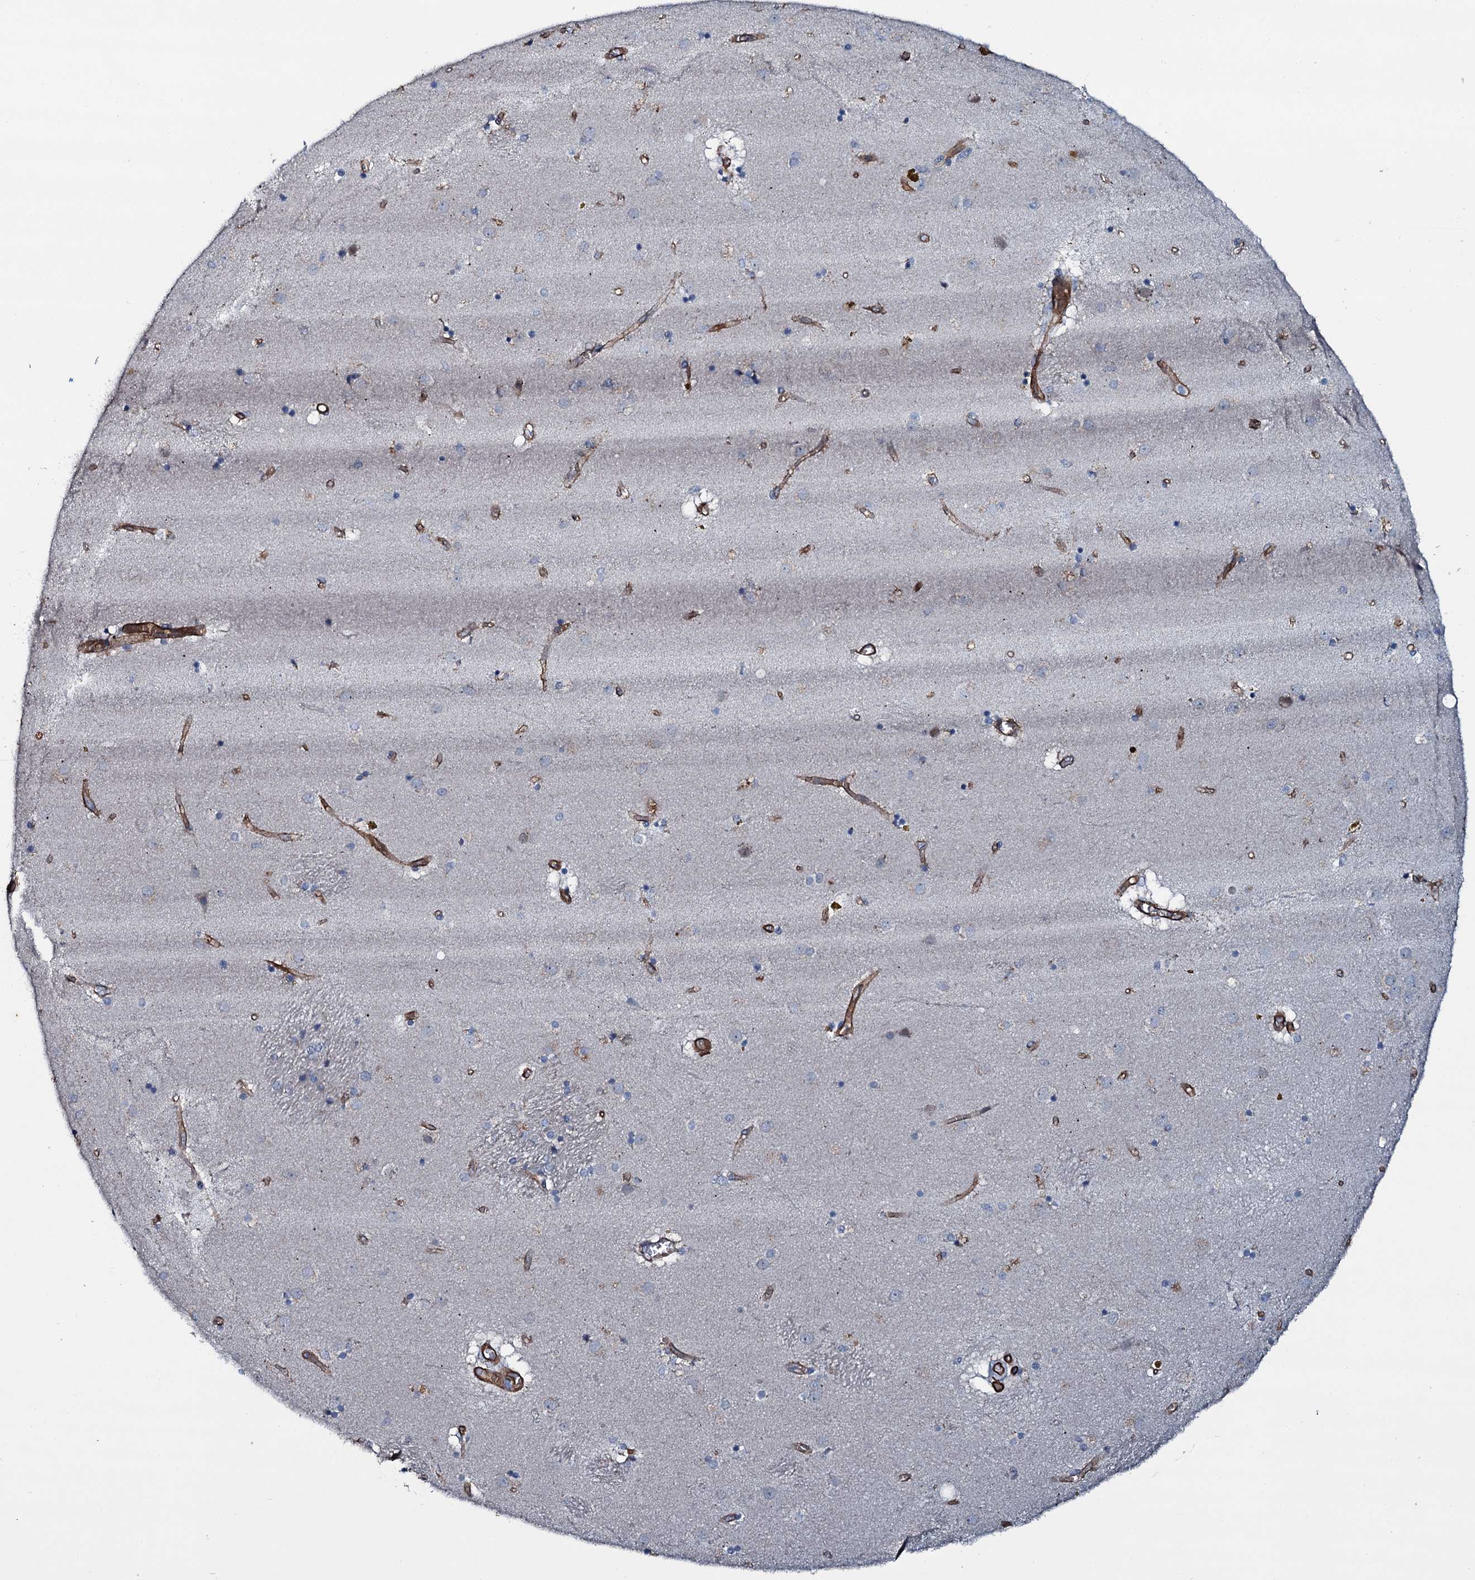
{"staining": {"intensity": "negative", "quantity": "none", "location": "none"}, "tissue": "caudate", "cell_type": "Glial cells", "image_type": "normal", "snomed": [{"axis": "morphology", "description": "Normal tissue, NOS"}, {"axis": "topography", "description": "Lateral ventricle wall"}], "caption": "Immunohistochemistry photomicrograph of benign caudate stained for a protein (brown), which reveals no expression in glial cells.", "gene": "CLEC14A", "patient": {"sex": "male", "age": 70}}